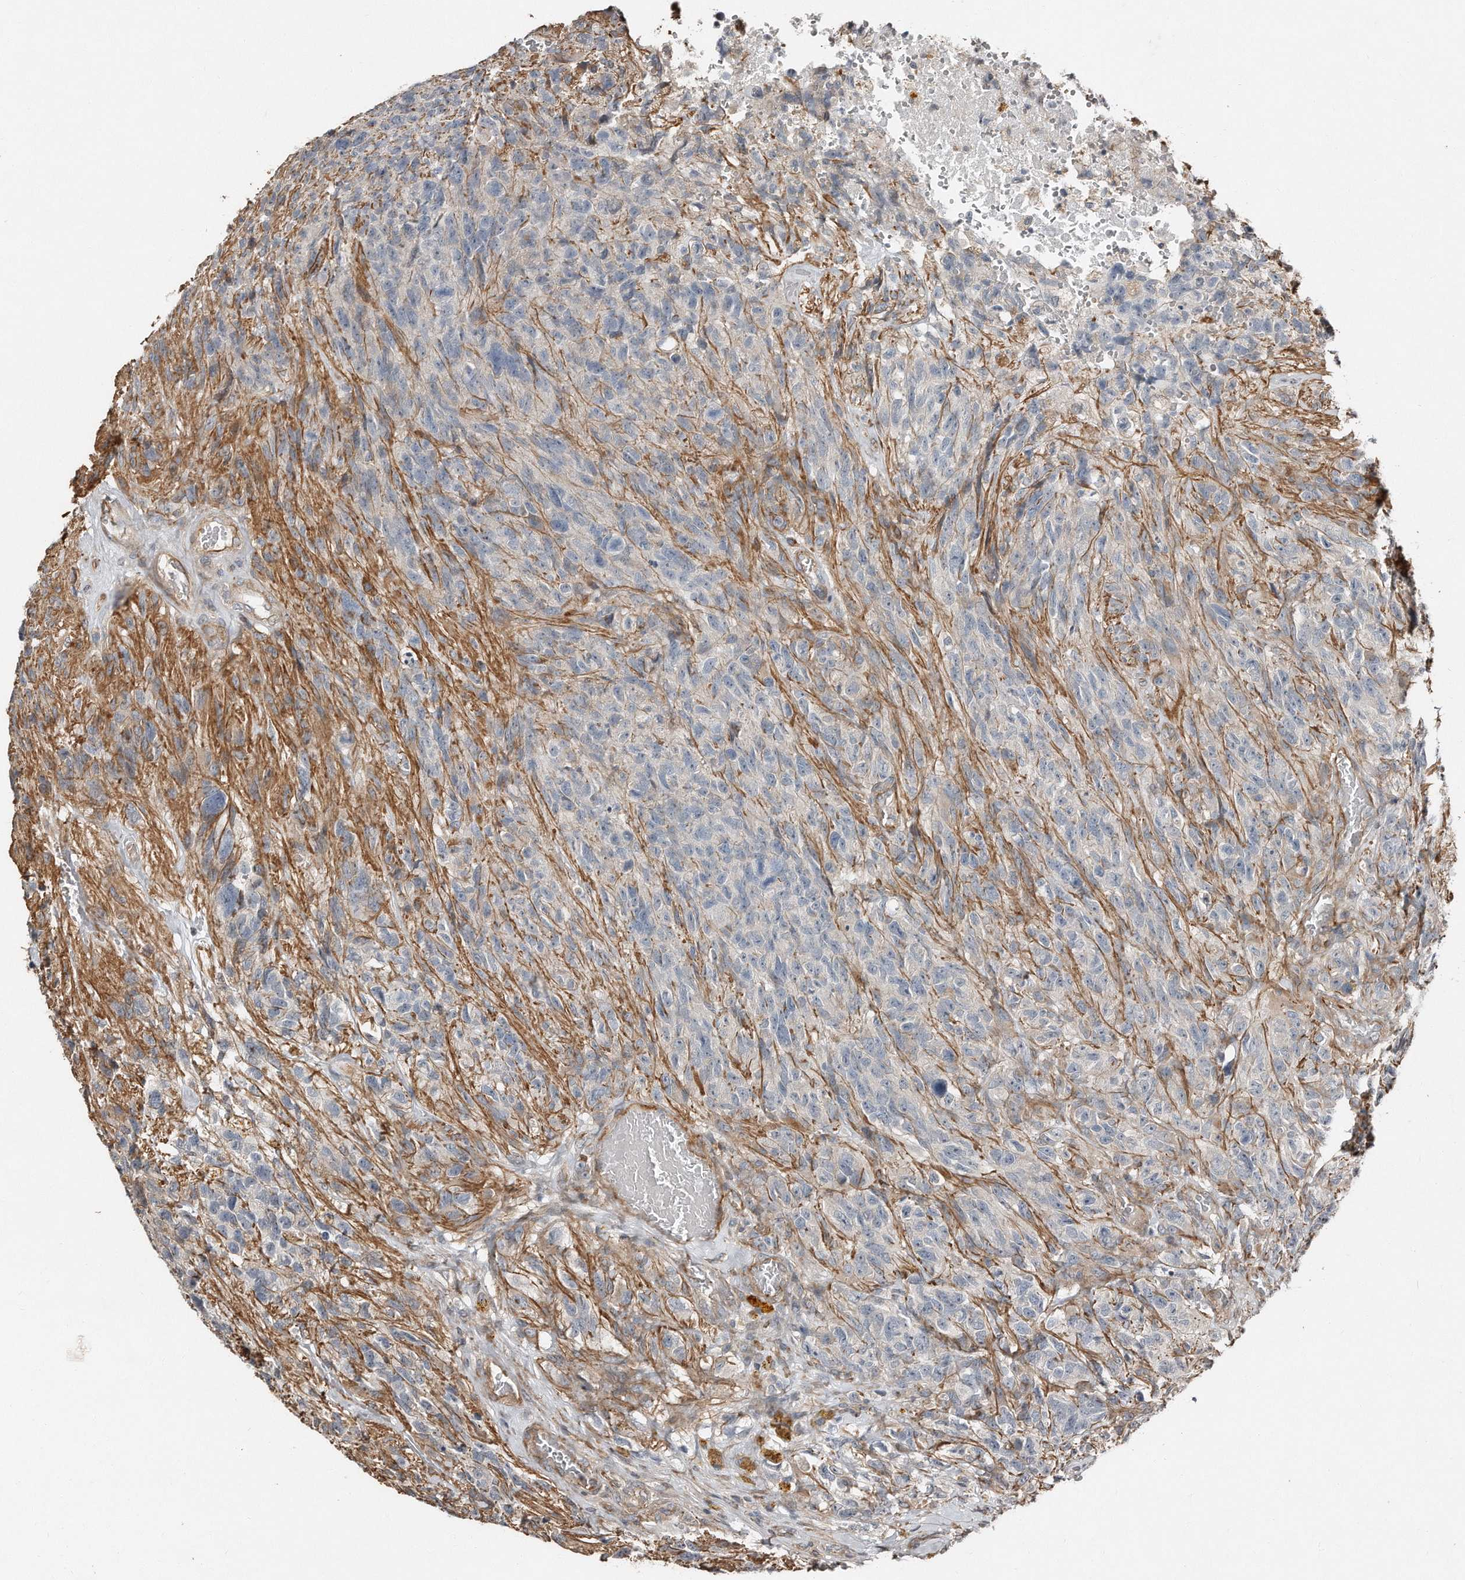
{"staining": {"intensity": "negative", "quantity": "none", "location": "none"}, "tissue": "glioma", "cell_type": "Tumor cells", "image_type": "cancer", "snomed": [{"axis": "morphology", "description": "Glioma, malignant, High grade"}, {"axis": "topography", "description": "Brain"}], "caption": "DAB immunohistochemical staining of human malignant high-grade glioma exhibits no significant expression in tumor cells.", "gene": "SNAP47", "patient": {"sex": "male", "age": 69}}